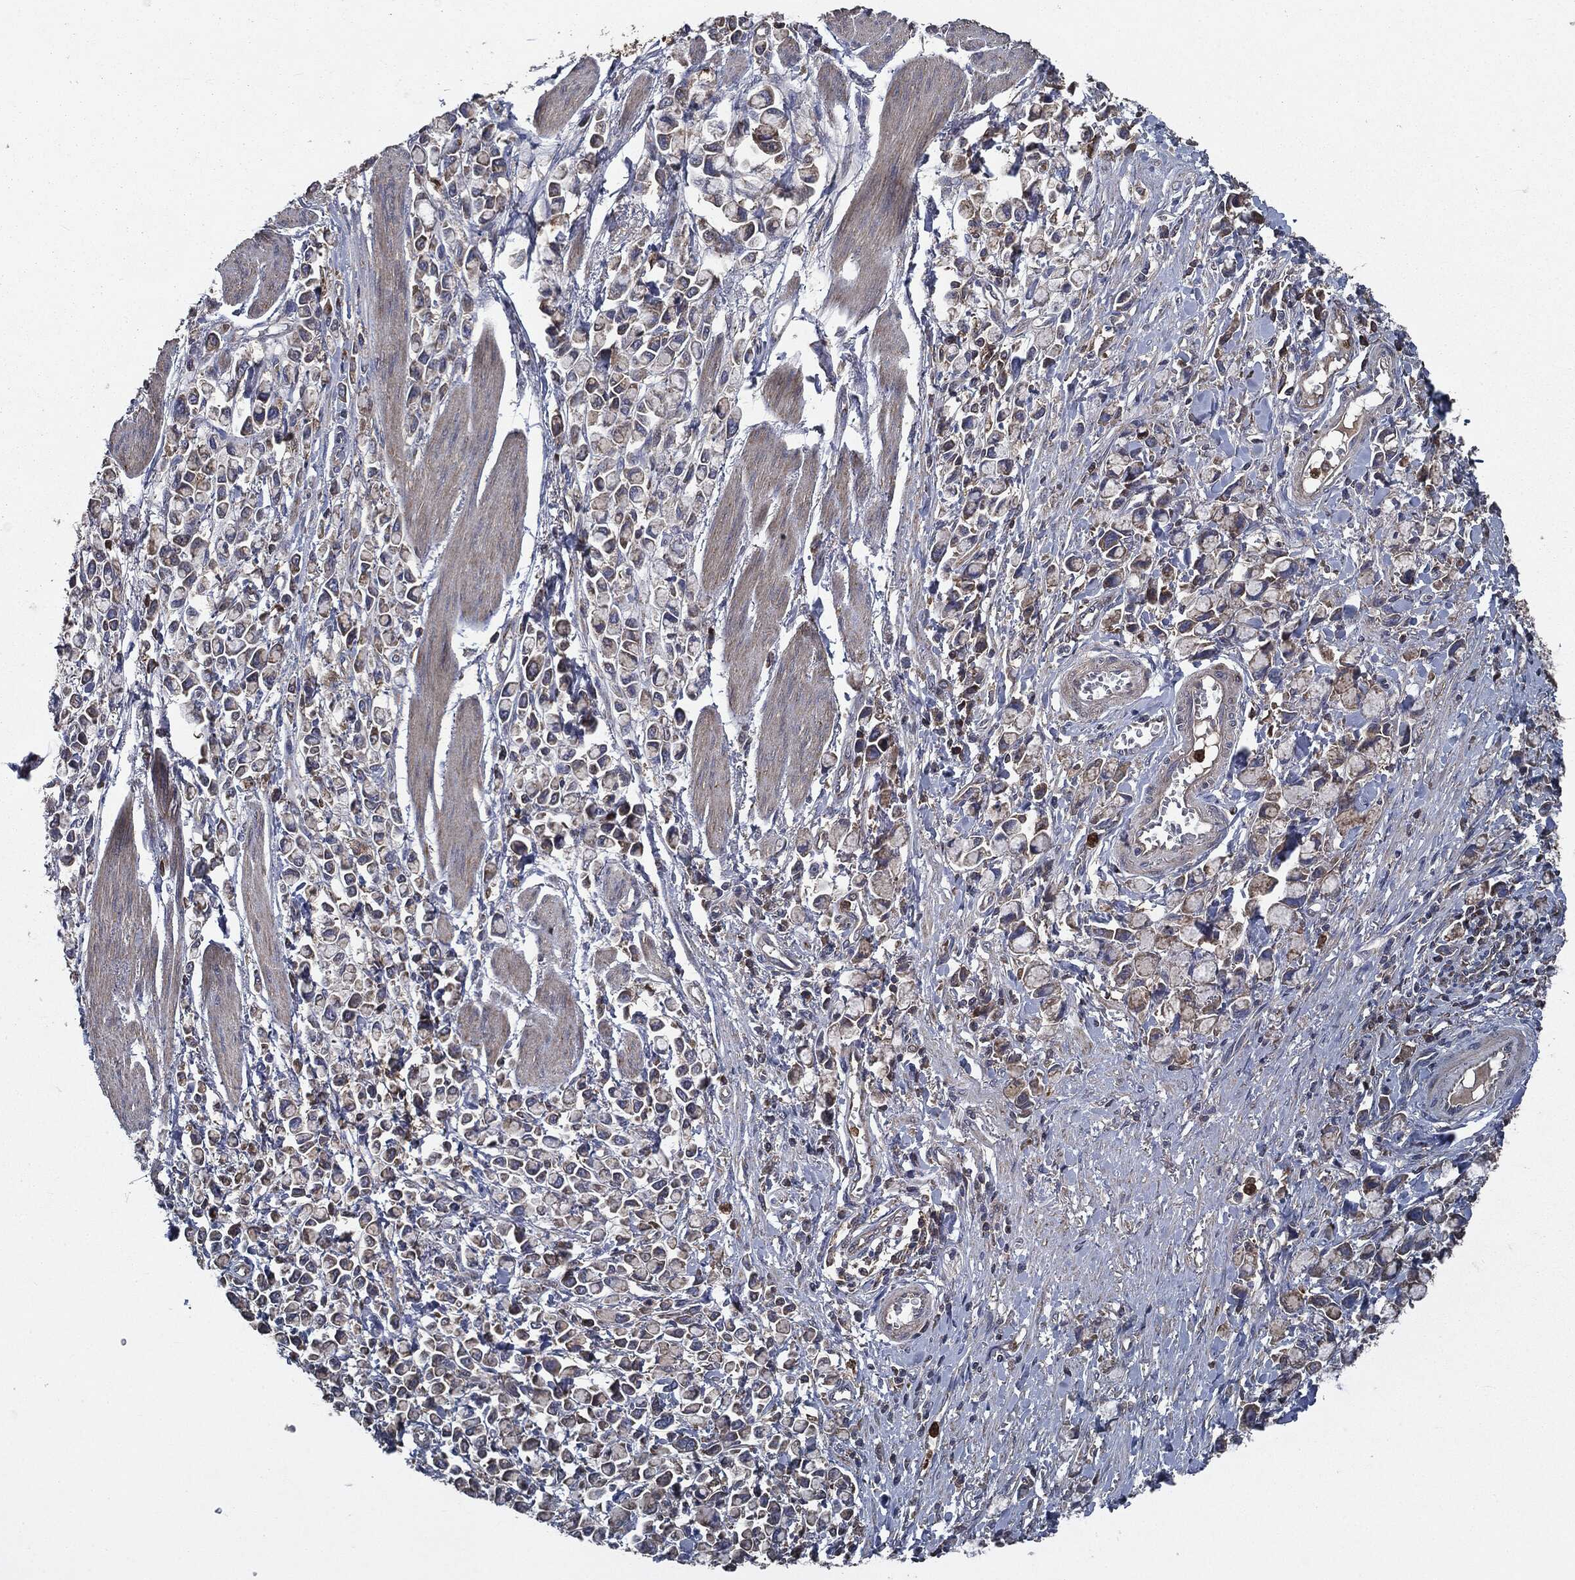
{"staining": {"intensity": "moderate", "quantity": "<25%", "location": "cytoplasmic/membranous"}, "tissue": "stomach cancer", "cell_type": "Tumor cells", "image_type": "cancer", "snomed": [{"axis": "morphology", "description": "Adenocarcinoma, NOS"}, {"axis": "topography", "description": "Stomach"}], "caption": "Human stomach cancer stained with a brown dye demonstrates moderate cytoplasmic/membranous positive positivity in about <25% of tumor cells.", "gene": "MAPK6", "patient": {"sex": "female", "age": 81}}